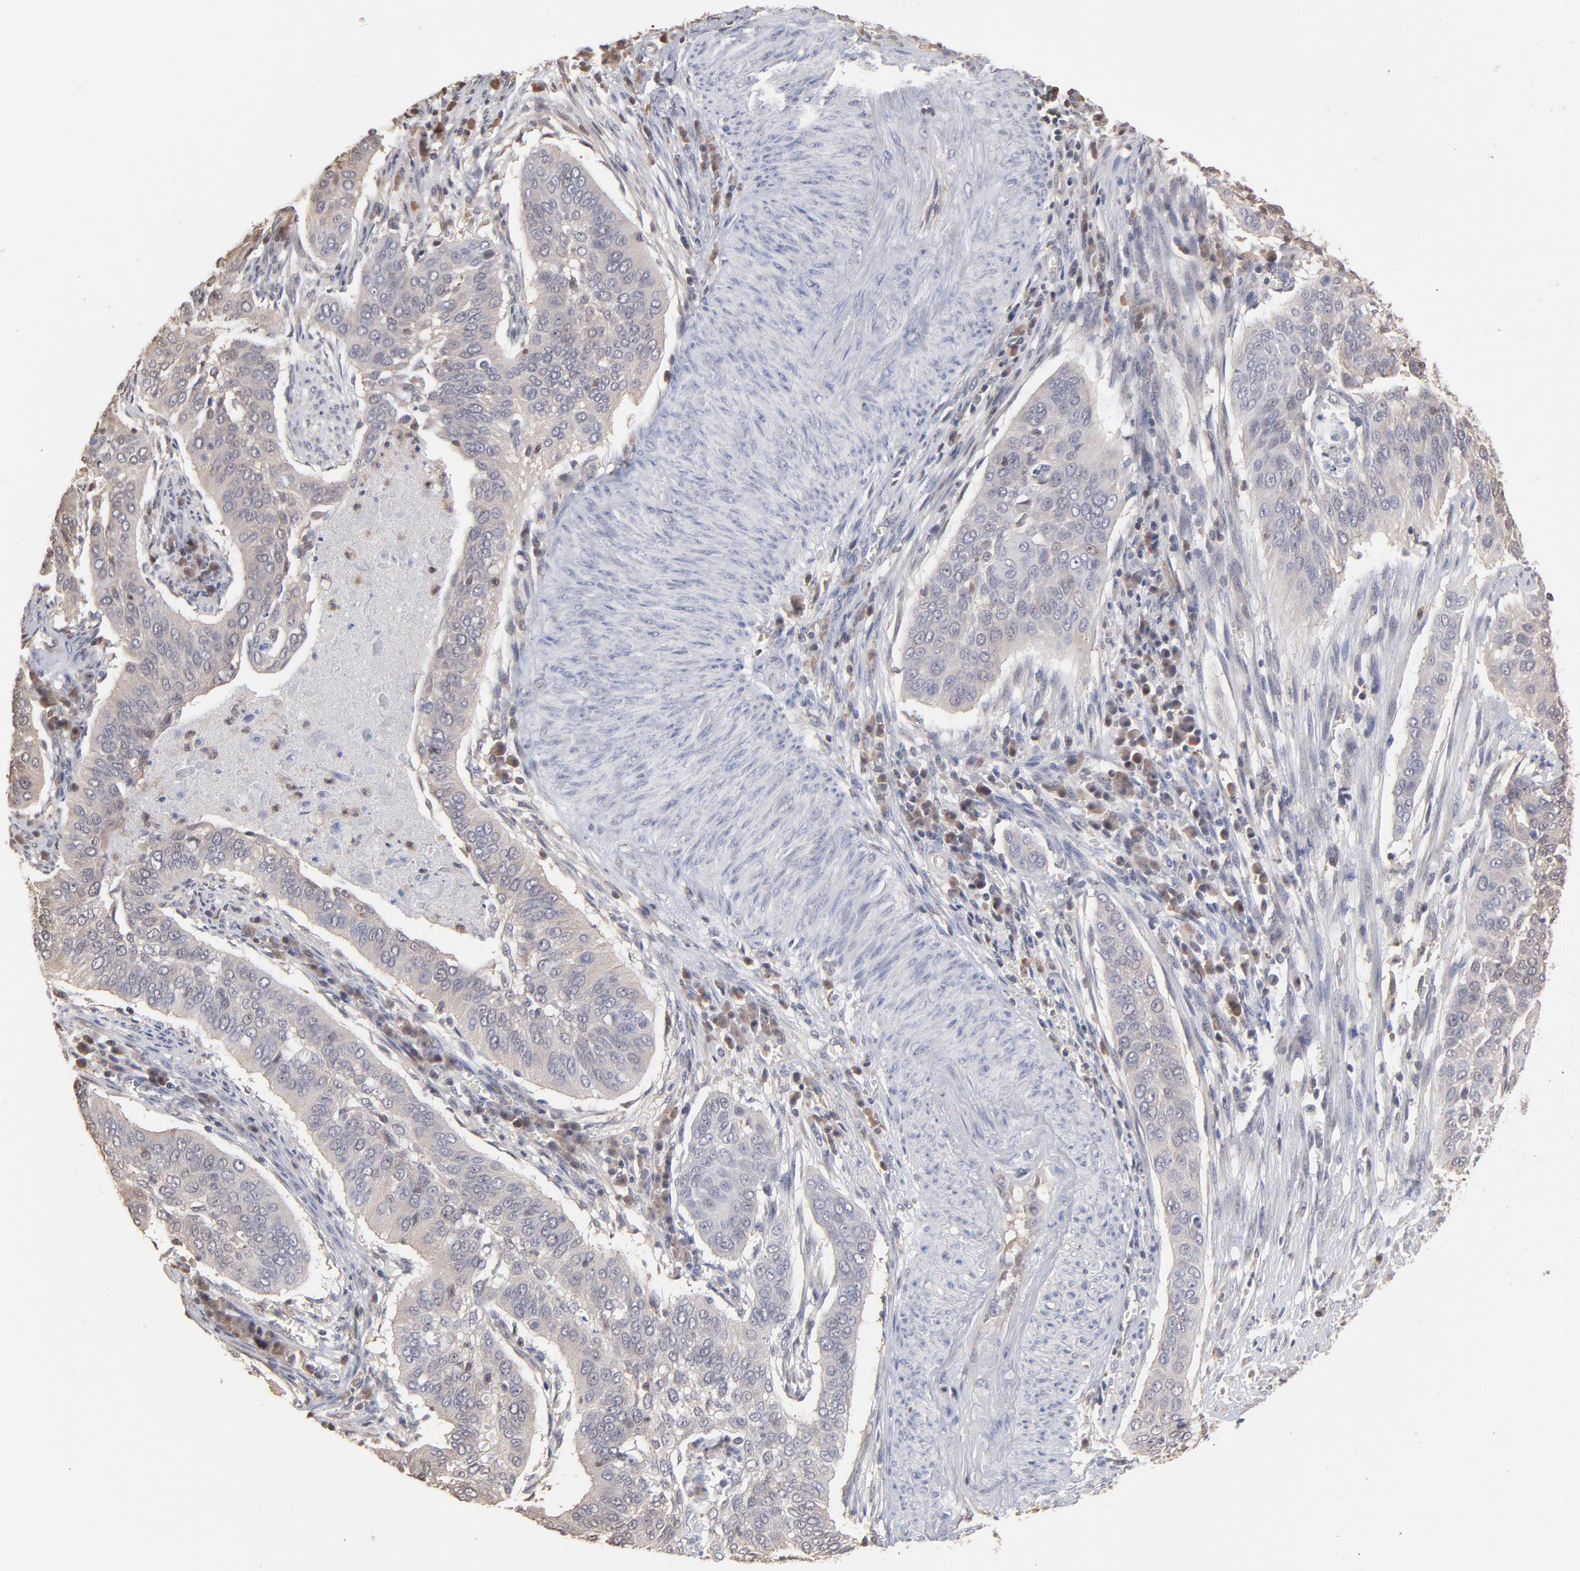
{"staining": {"intensity": "weak", "quantity": ">75%", "location": "cytoplasmic/membranous"}, "tissue": "cervical cancer", "cell_type": "Tumor cells", "image_type": "cancer", "snomed": [{"axis": "morphology", "description": "Squamous cell carcinoma, NOS"}, {"axis": "topography", "description": "Cervix"}], "caption": "A micrograph showing weak cytoplasmic/membranous staining in about >75% of tumor cells in cervical cancer (squamous cell carcinoma), as visualized by brown immunohistochemical staining.", "gene": "MAP2K2", "patient": {"sex": "female", "age": 39}}